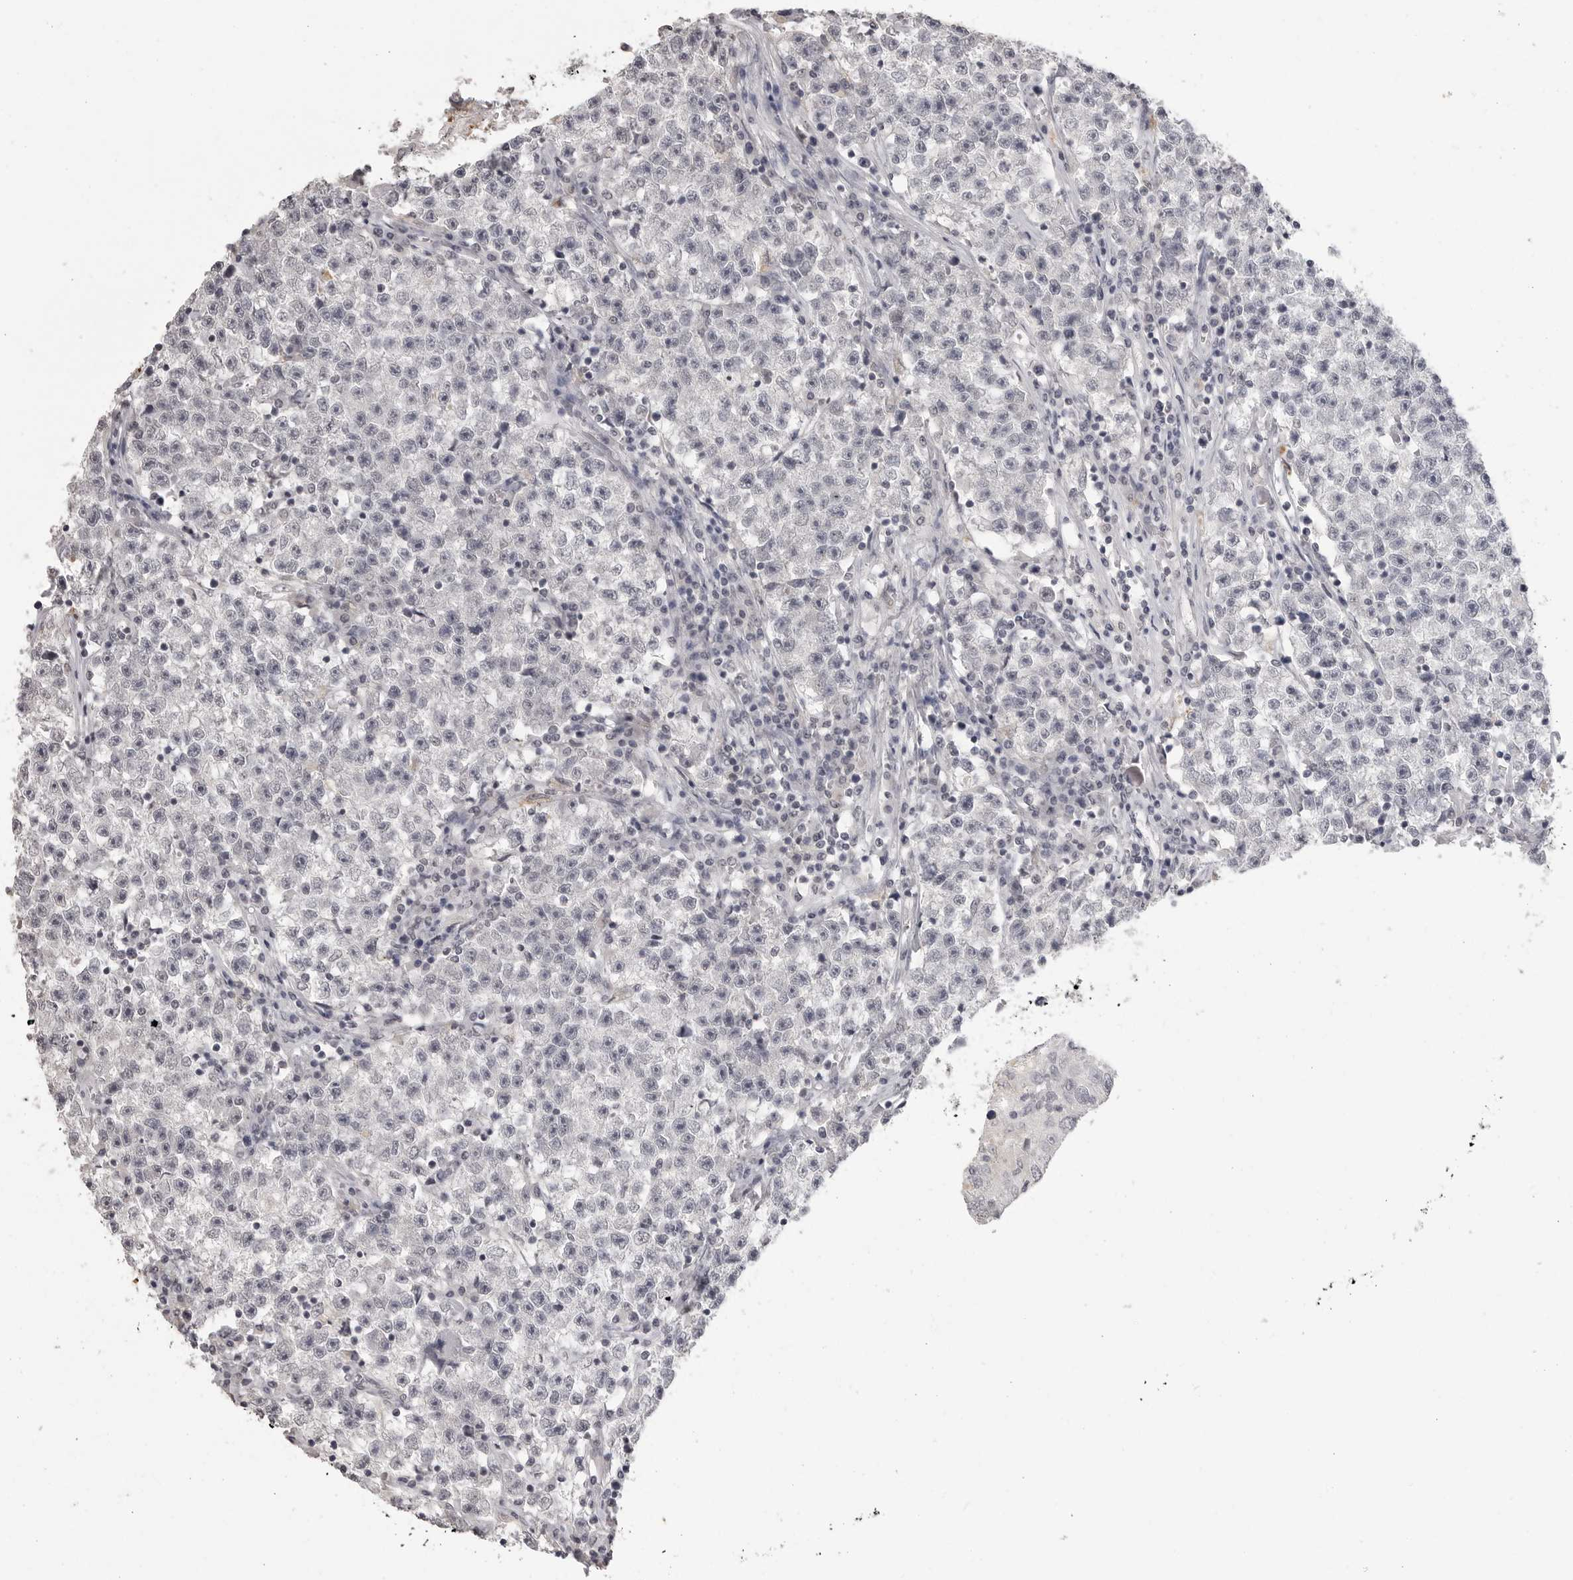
{"staining": {"intensity": "negative", "quantity": "none", "location": "none"}, "tissue": "testis cancer", "cell_type": "Tumor cells", "image_type": "cancer", "snomed": [{"axis": "morphology", "description": "Seminoma, NOS"}, {"axis": "topography", "description": "Testis"}], "caption": "The photomicrograph displays no significant positivity in tumor cells of testis cancer. The staining was performed using DAB (3,3'-diaminobenzidine) to visualize the protein expression in brown, while the nuclei were stained in blue with hematoxylin (Magnification: 20x).", "gene": "PRSS1", "patient": {"sex": "male", "age": 22}}